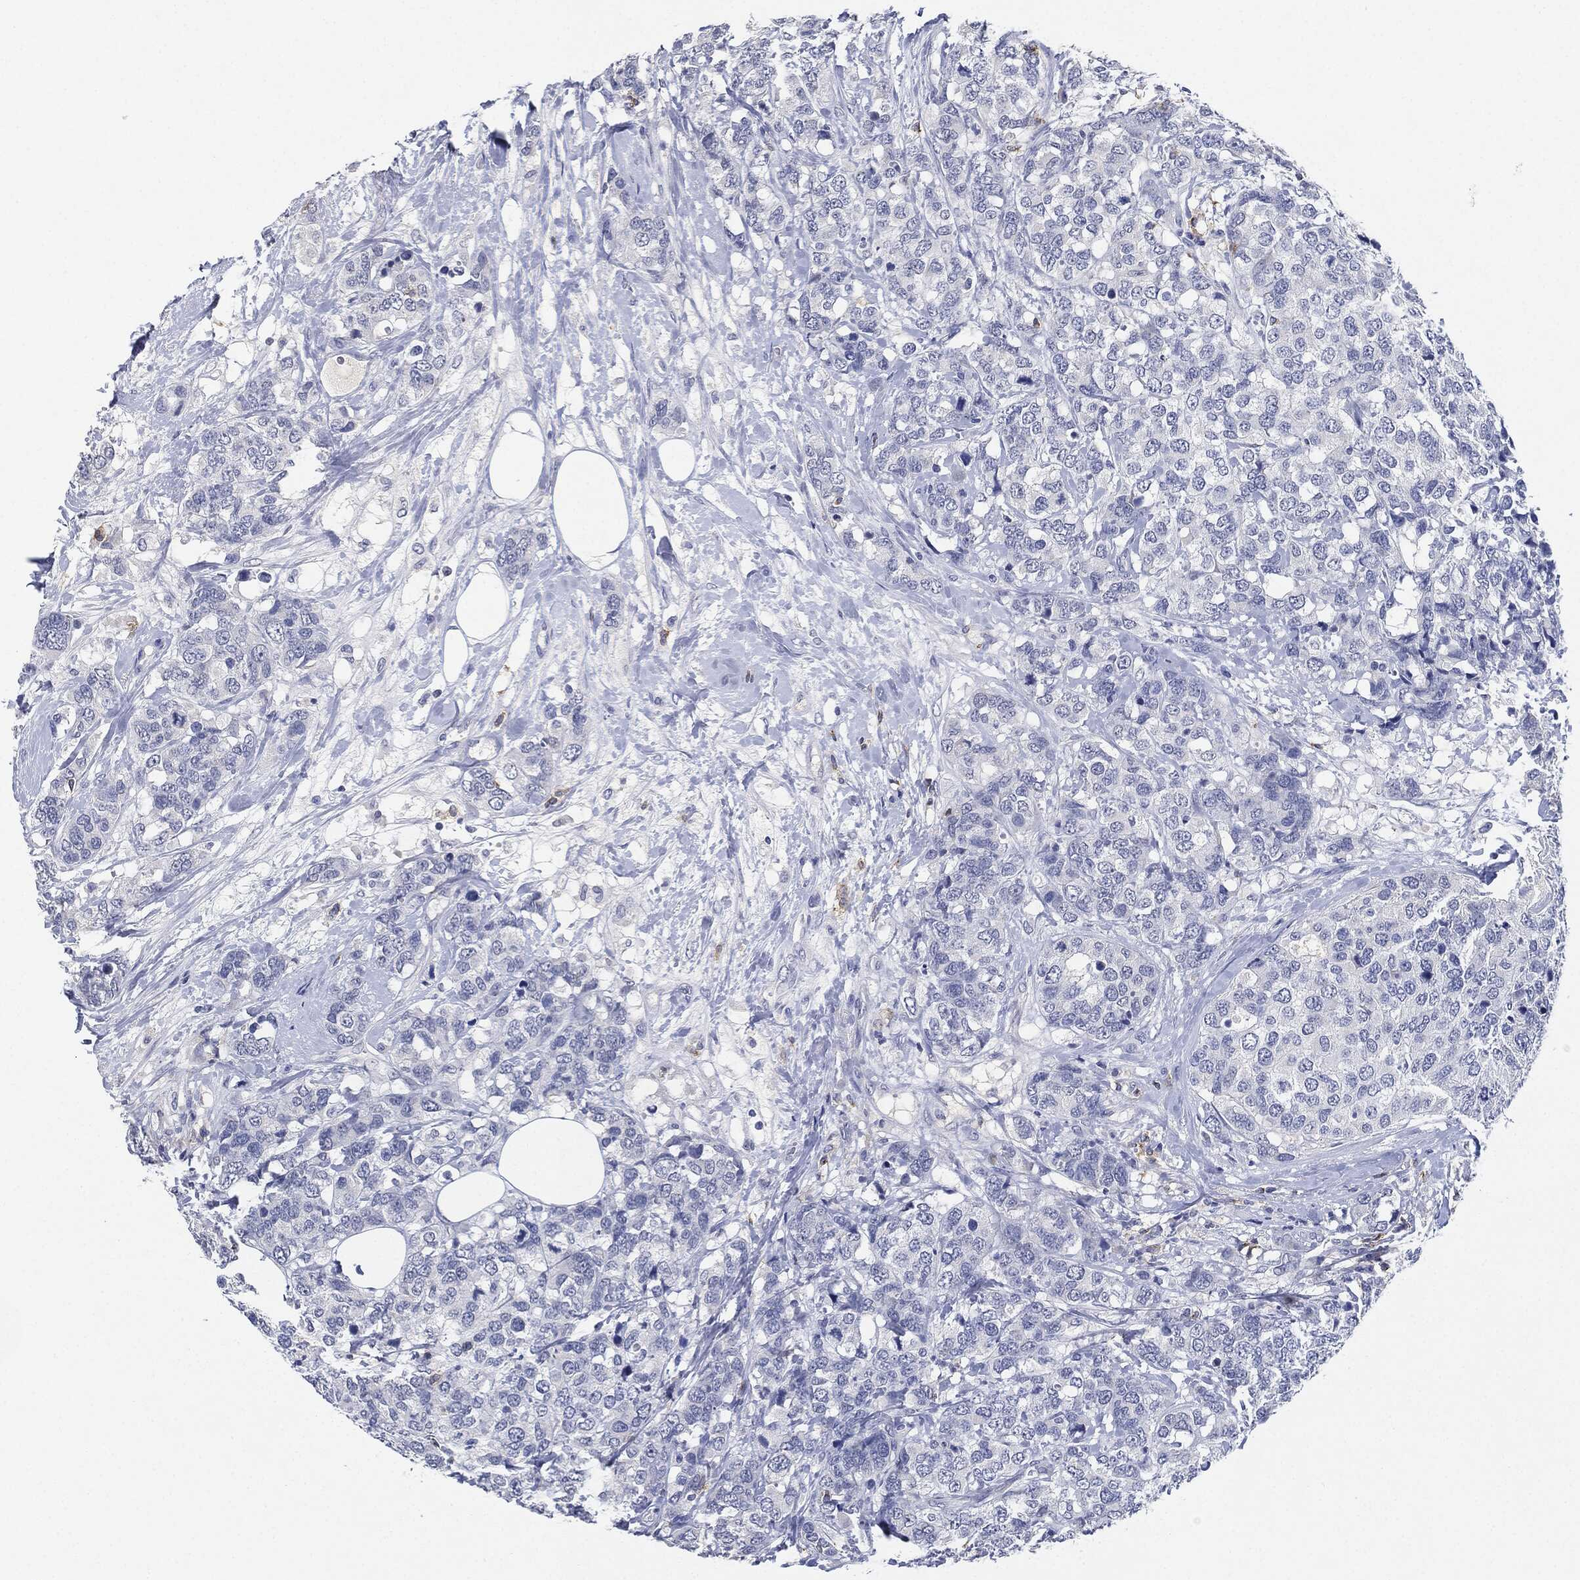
{"staining": {"intensity": "negative", "quantity": "none", "location": "none"}, "tissue": "breast cancer", "cell_type": "Tumor cells", "image_type": "cancer", "snomed": [{"axis": "morphology", "description": "Lobular carcinoma"}, {"axis": "topography", "description": "Breast"}], "caption": "Image shows no significant protein staining in tumor cells of breast cancer (lobular carcinoma).", "gene": "NTRK1", "patient": {"sex": "female", "age": 59}}